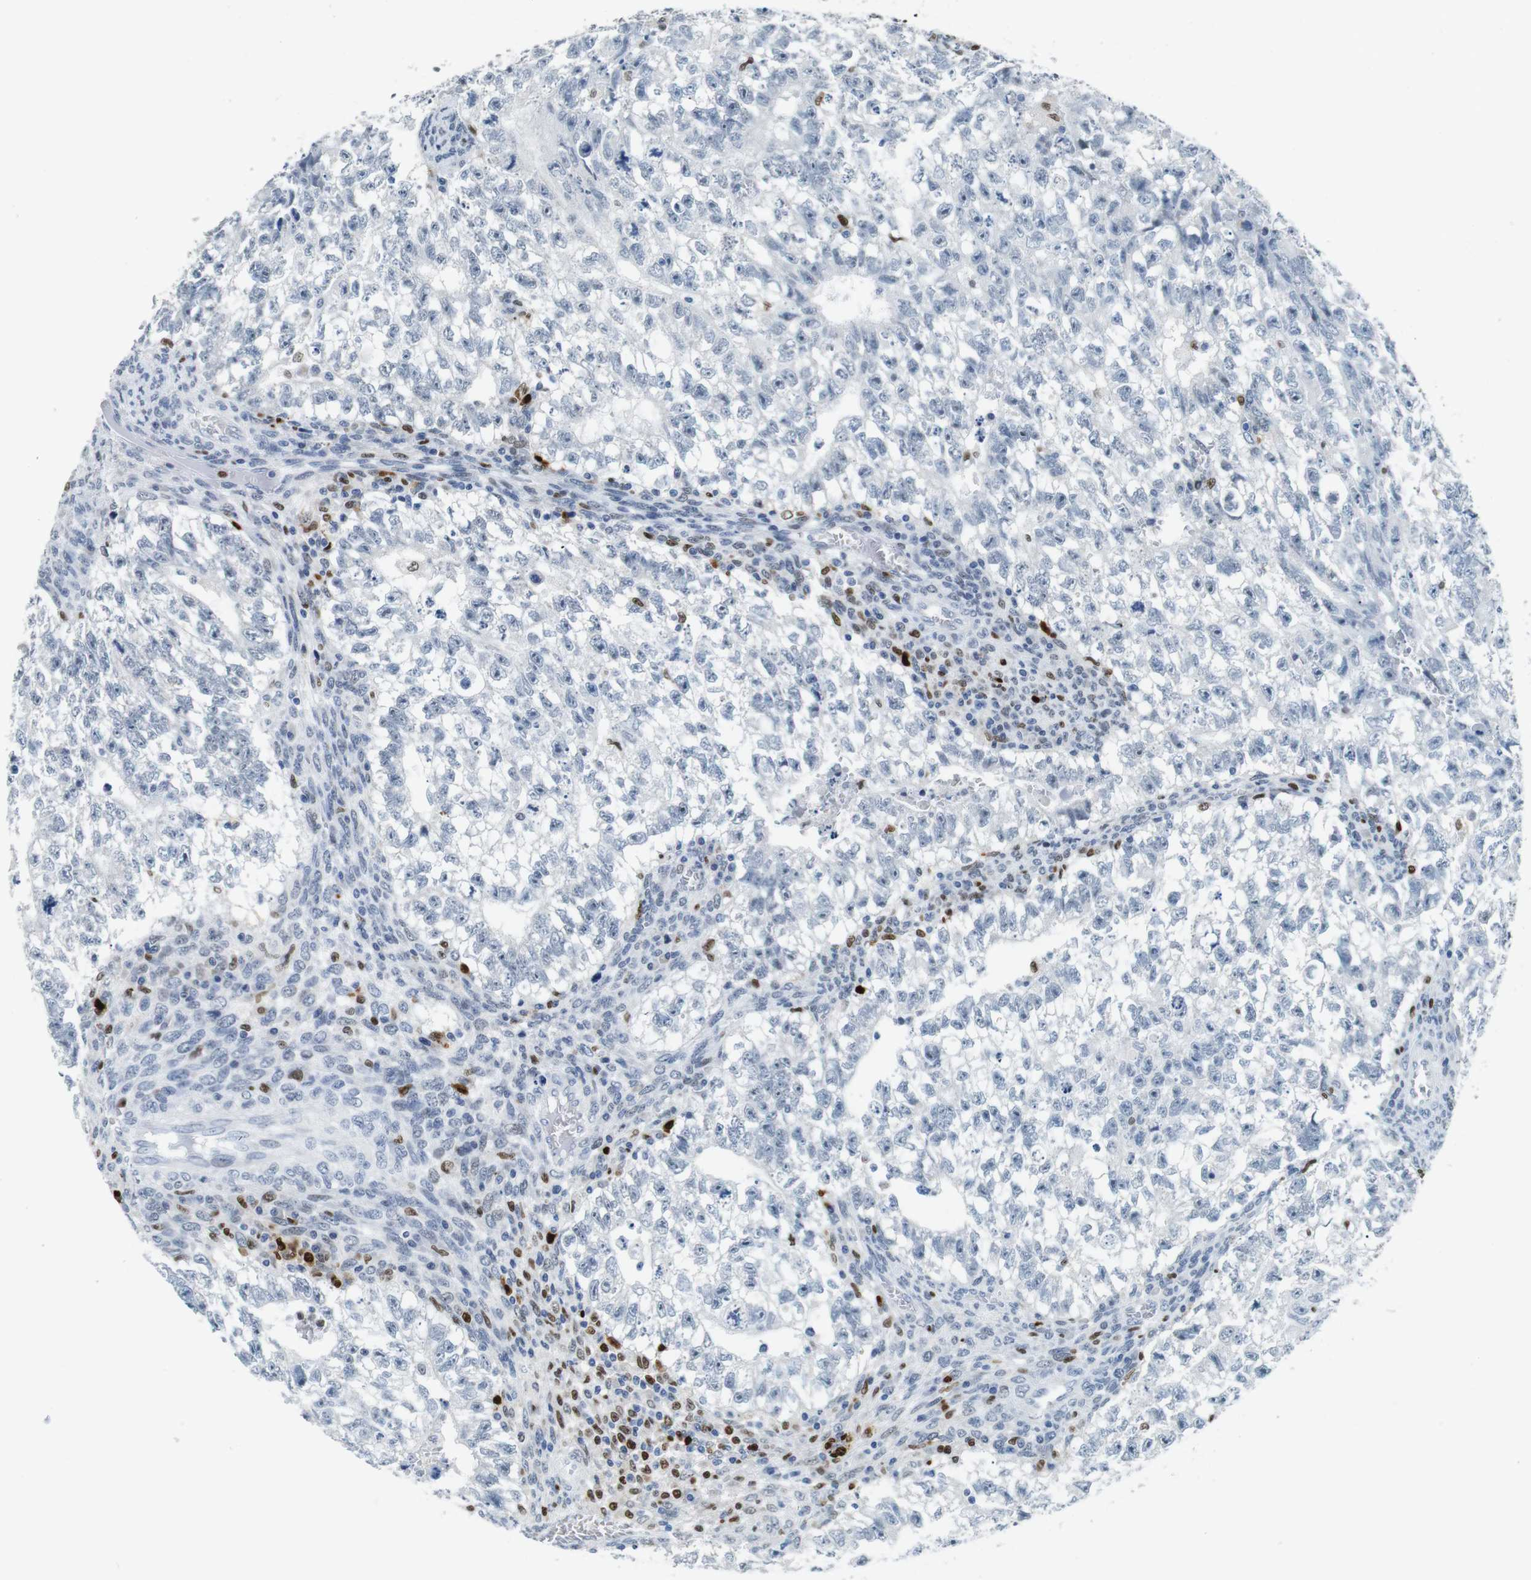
{"staining": {"intensity": "negative", "quantity": "none", "location": "none"}, "tissue": "testis cancer", "cell_type": "Tumor cells", "image_type": "cancer", "snomed": [{"axis": "morphology", "description": "Seminoma, NOS"}, {"axis": "morphology", "description": "Carcinoma, Embryonal, NOS"}, {"axis": "topography", "description": "Testis"}], "caption": "A photomicrograph of human testis seminoma is negative for staining in tumor cells. (Stains: DAB (3,3'-diaminobenzidine) IHC with hematoxylin counter stain, Microscopy: brightfield microscopy at high magnification).", "gene": "IRF8", "patient": {"sex": "male", "age": 38}}